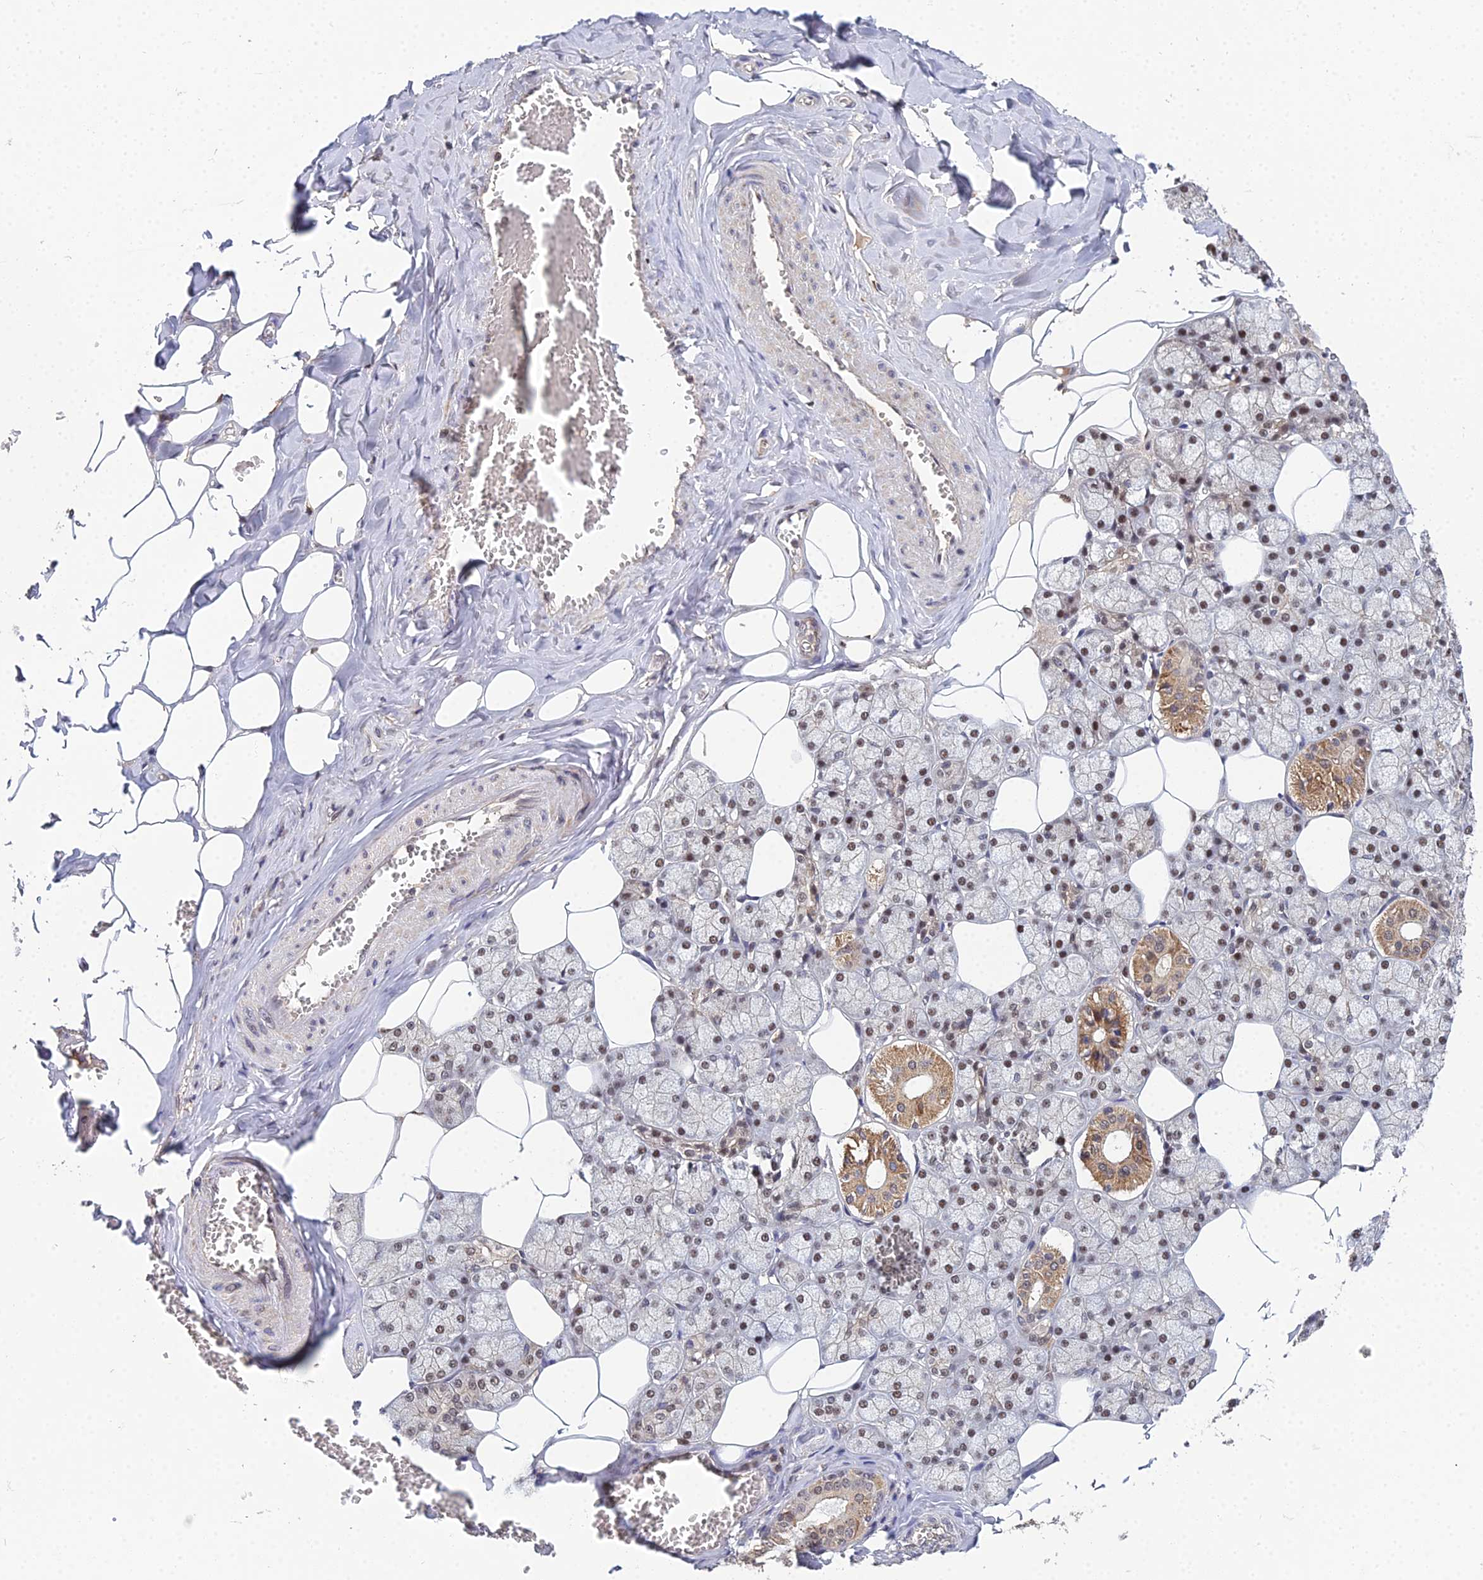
{"staining": {"intensity": "moderate", "quantity": ">75%", "location": "cytoplasmic/membranous,nuclear"}, "tissue": "salivary gland", "cell_type": "Glandular cells", "image_type": "normal", "snomed": [{"axis": "morphology", "description": "Normal tissue, NOS"}, {"axis": "topography", "description": "Salivary gland"}], "caption": "Salivary gland stained with DAB (3,3'-diaminobenzidine) immunohistochemistry (IHC) shows medium levels of moderate cytoplasmic/membranous,nuclear expression in approximately >75% of glandular cells. (DAB IHC, brown staining for protein, blue staining for nuclei).", "gene": "BIVM", "patient": {"sex": "male", "age": 62}}